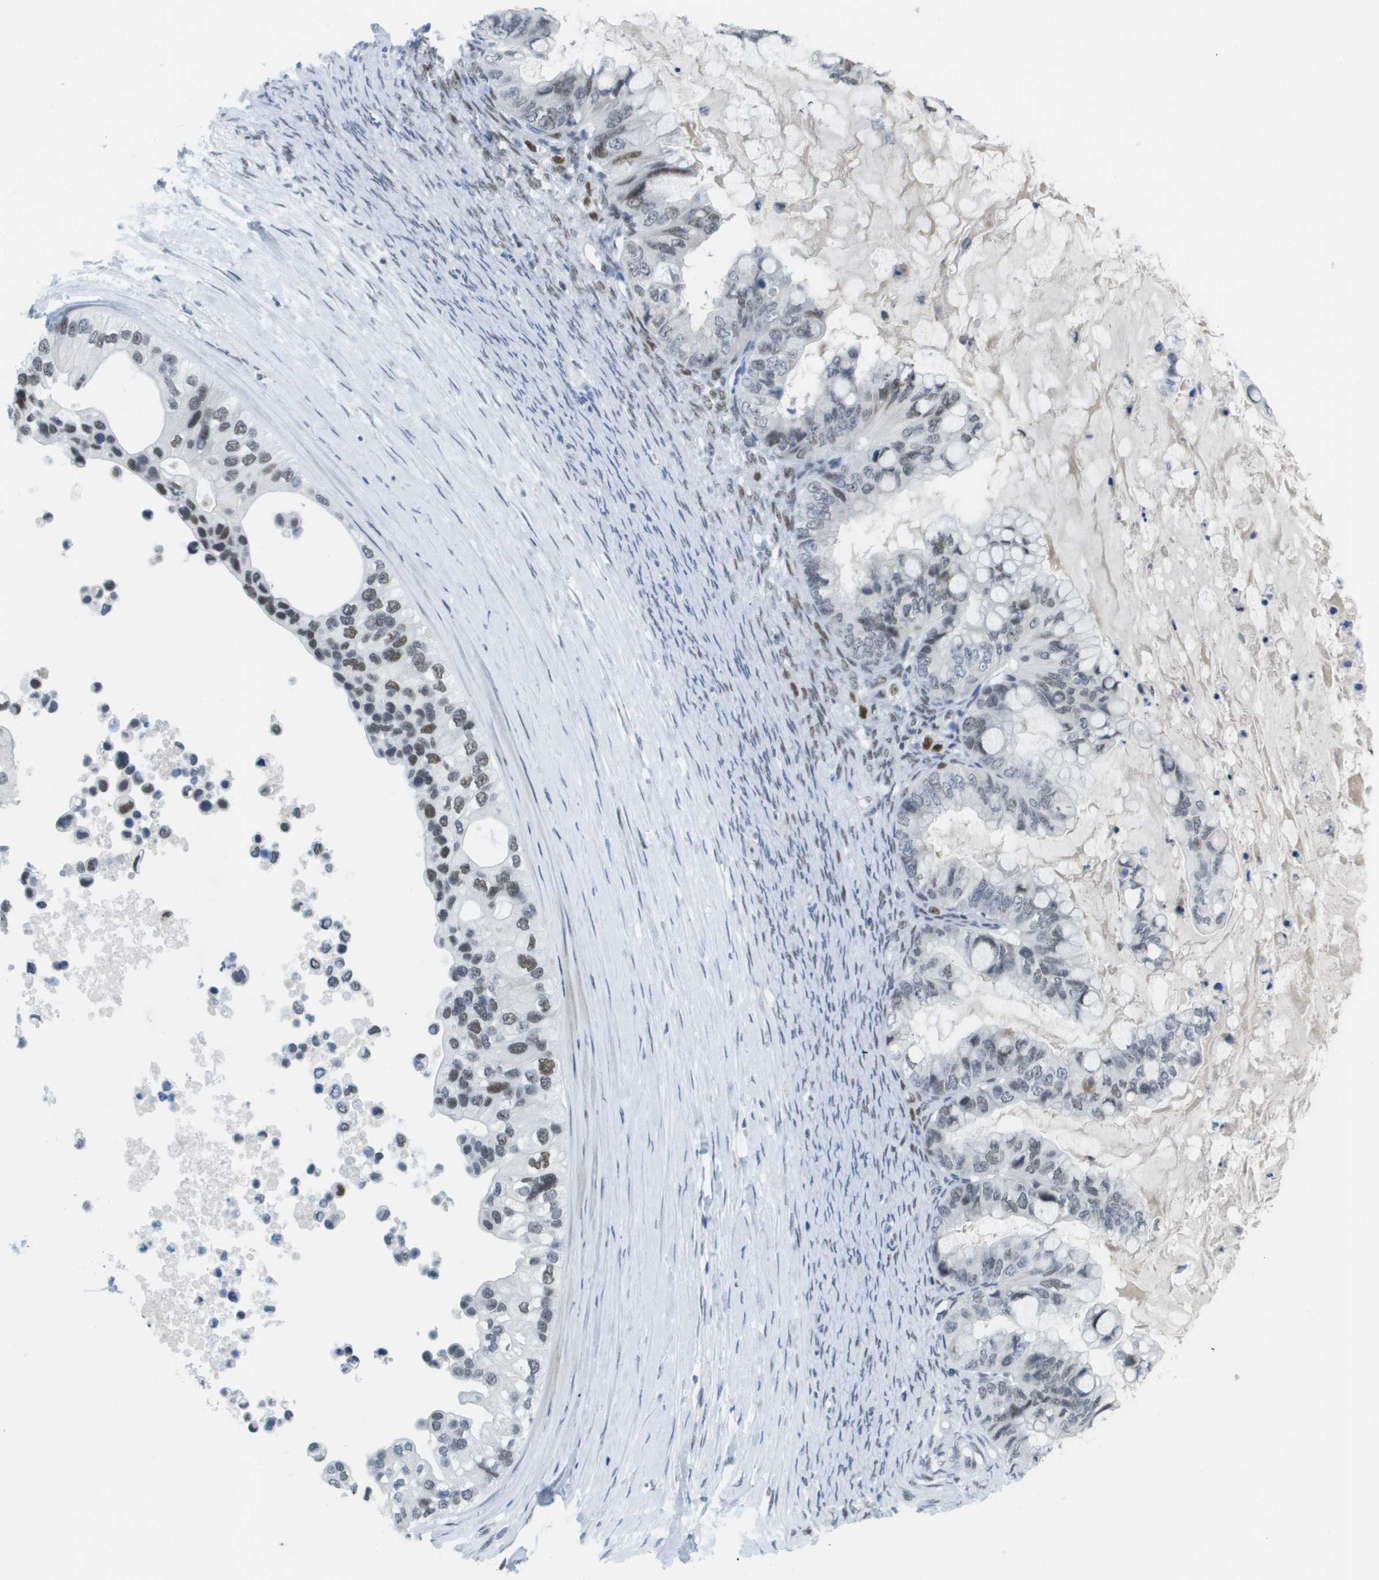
{"staining": {"intensity": "moderate", "quantity": "<25%", "location": "nuclear"}, "tissue": "ovarian cancer", "cell_type": "Tumor cells", "image_type": "cancer", "snomed": [{"axis": "morphology", "description": "Cystadenocarcinoma, mucinous, NOS"}, {"axis": "topography", "description": "Ovary"}], "caption": "Protein expression analysis of human ovarian mucinous cystadenocarcinoma reveals moderate nuclear staining in approximately <25% of tumor cells.", "gene": "TP53RK", "patient": {"sex": "female", "age": 80}}